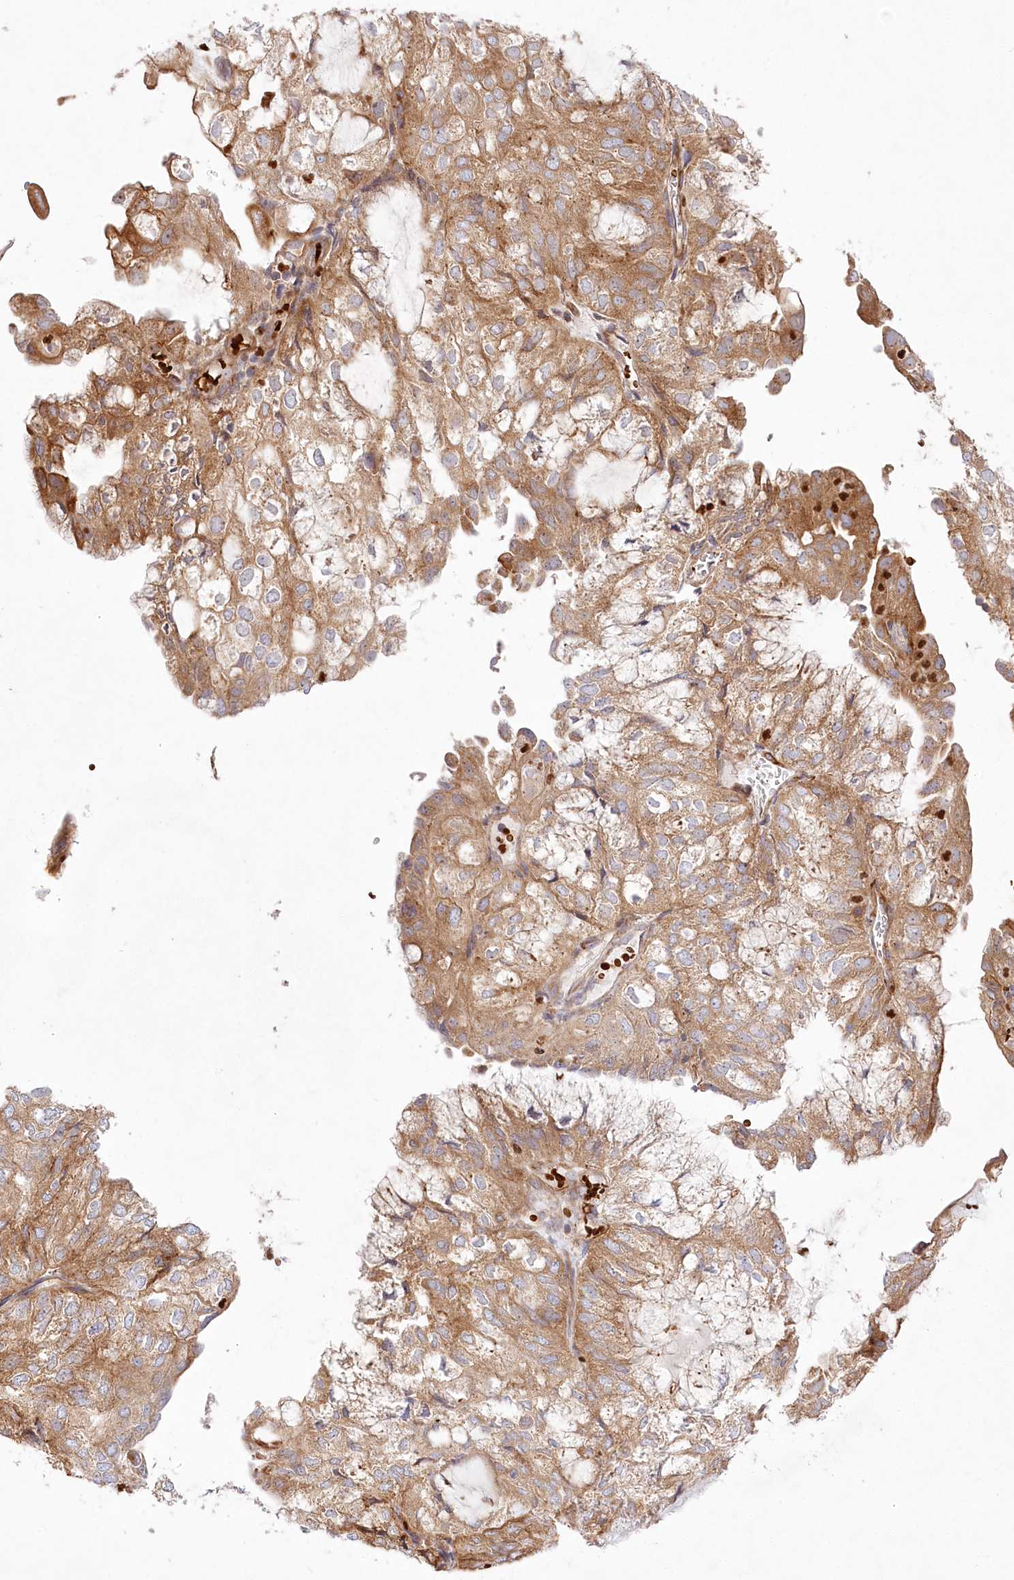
{"staining": {"intensity": "moderate", "quantity": ">75%", "location": "cytoplasmic/membranous"}, "tissue": "endometrial cancer", "cell_type": "Tumor cells", "image_type": "cancer", "snomed": [{"axis": "morphology", "description": "Adenocarcinoma, NOS"}, {"axis": "topography", "description": "Endometrium"}], "caption": "Human endometrial adenocarcinoma stained with a protein marker exhibits moderate staining in tumor cells.", "gene": "COMMD3", "patient": {"sex": "female", "age": 81}}